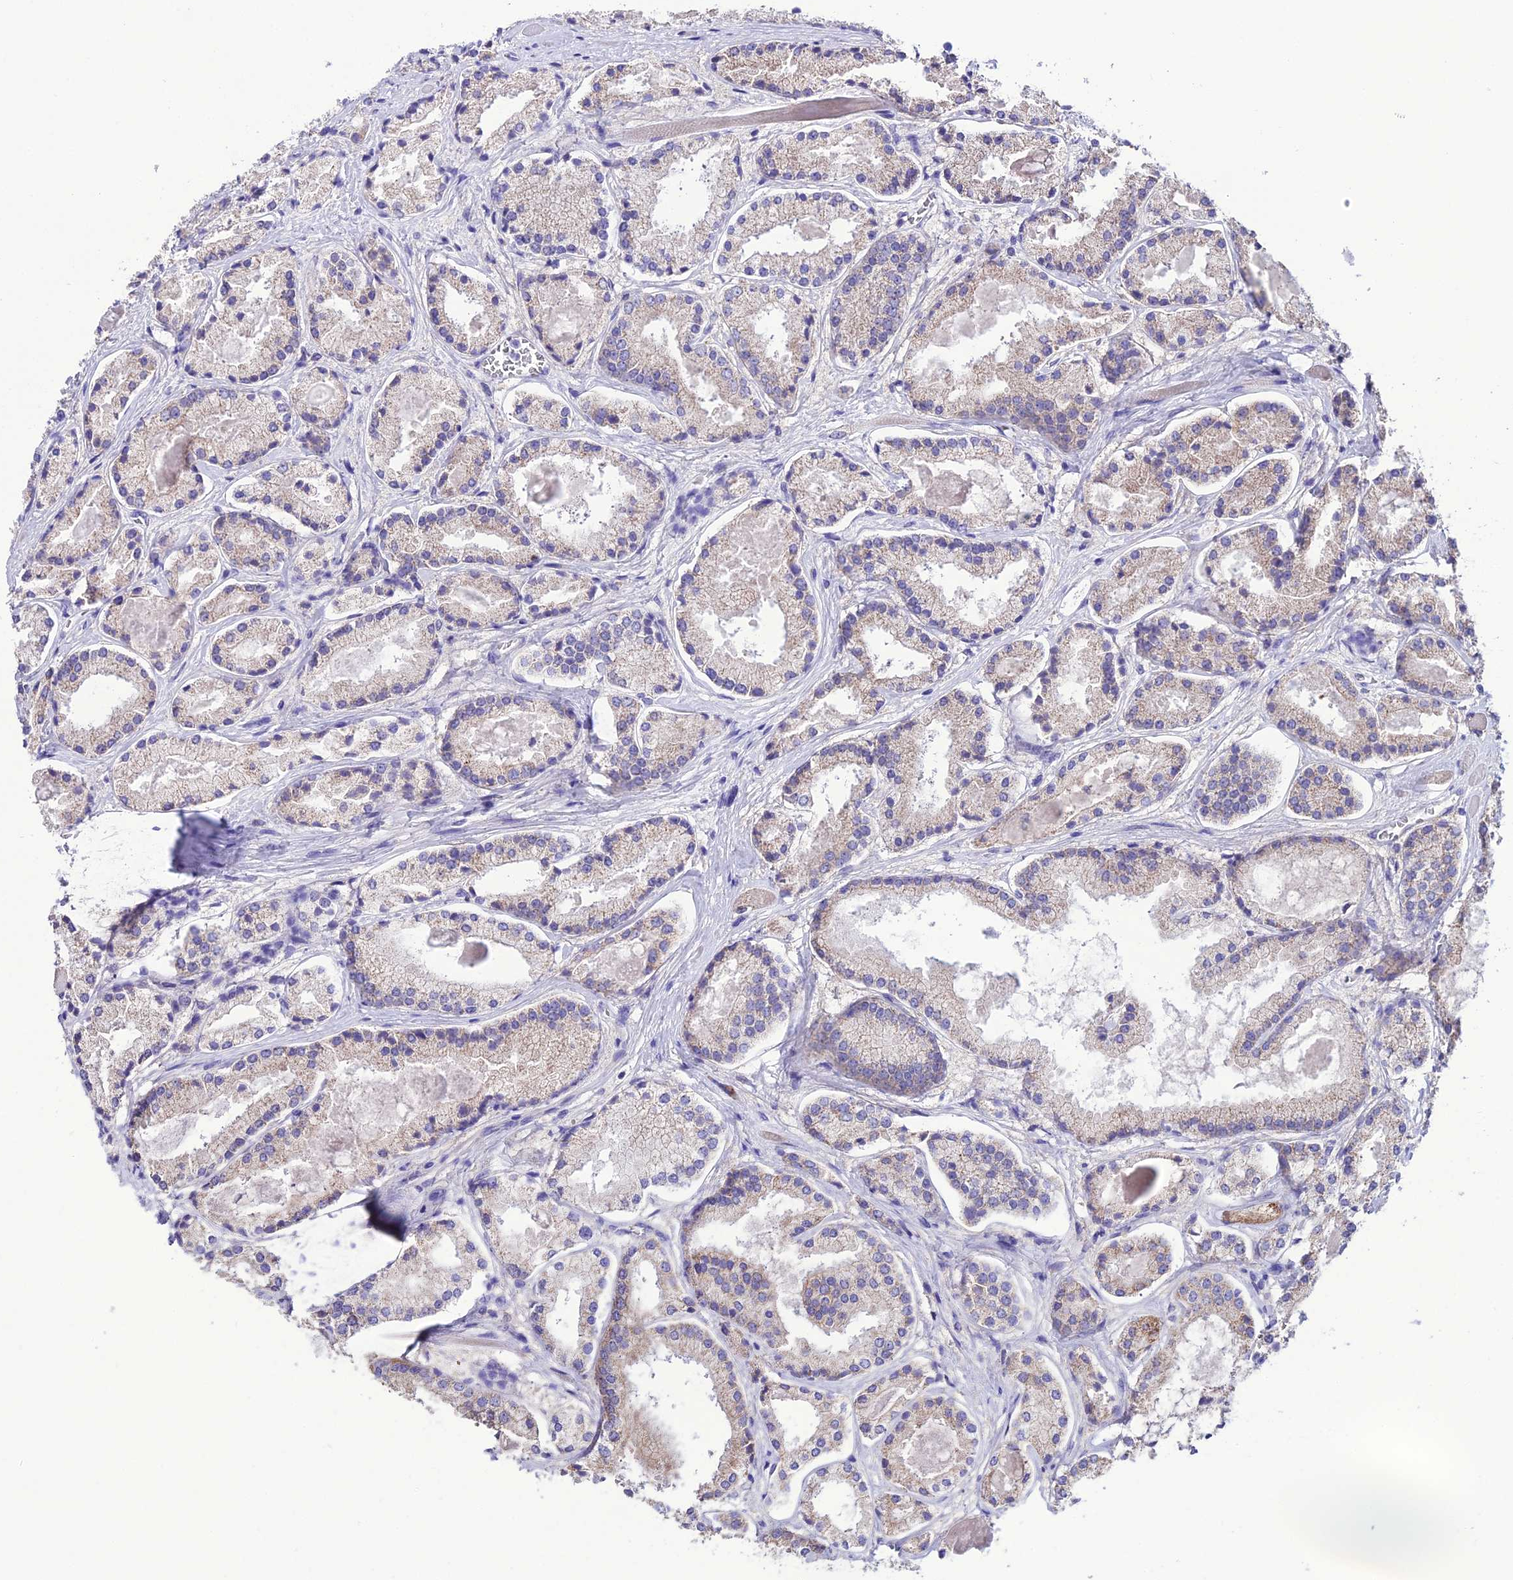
{"staining": {"intensity": "weak", "quantity": "<25%", "location": "cytoplasmic/membranous"}, "tissue": "prostate cancer", "cell_type": "Tumor cells", "image_type": "cancer", "snomed": [{"axis": "morphology", "description": "Adenocarcinoma, High grade"}, {"axis": "topography", "description": "Prostate"}], "caption": "DAB (3,3'-diaminobenzidine) immunohistochemical staining of prostate adenocarcinoma (high-grade) reveals no significant expression in tumor cells. (DAB immunohistochemistry (IHC), high magnification).", "gene": "HOGA1", "patient": {"sex": "male", "age": 67}}